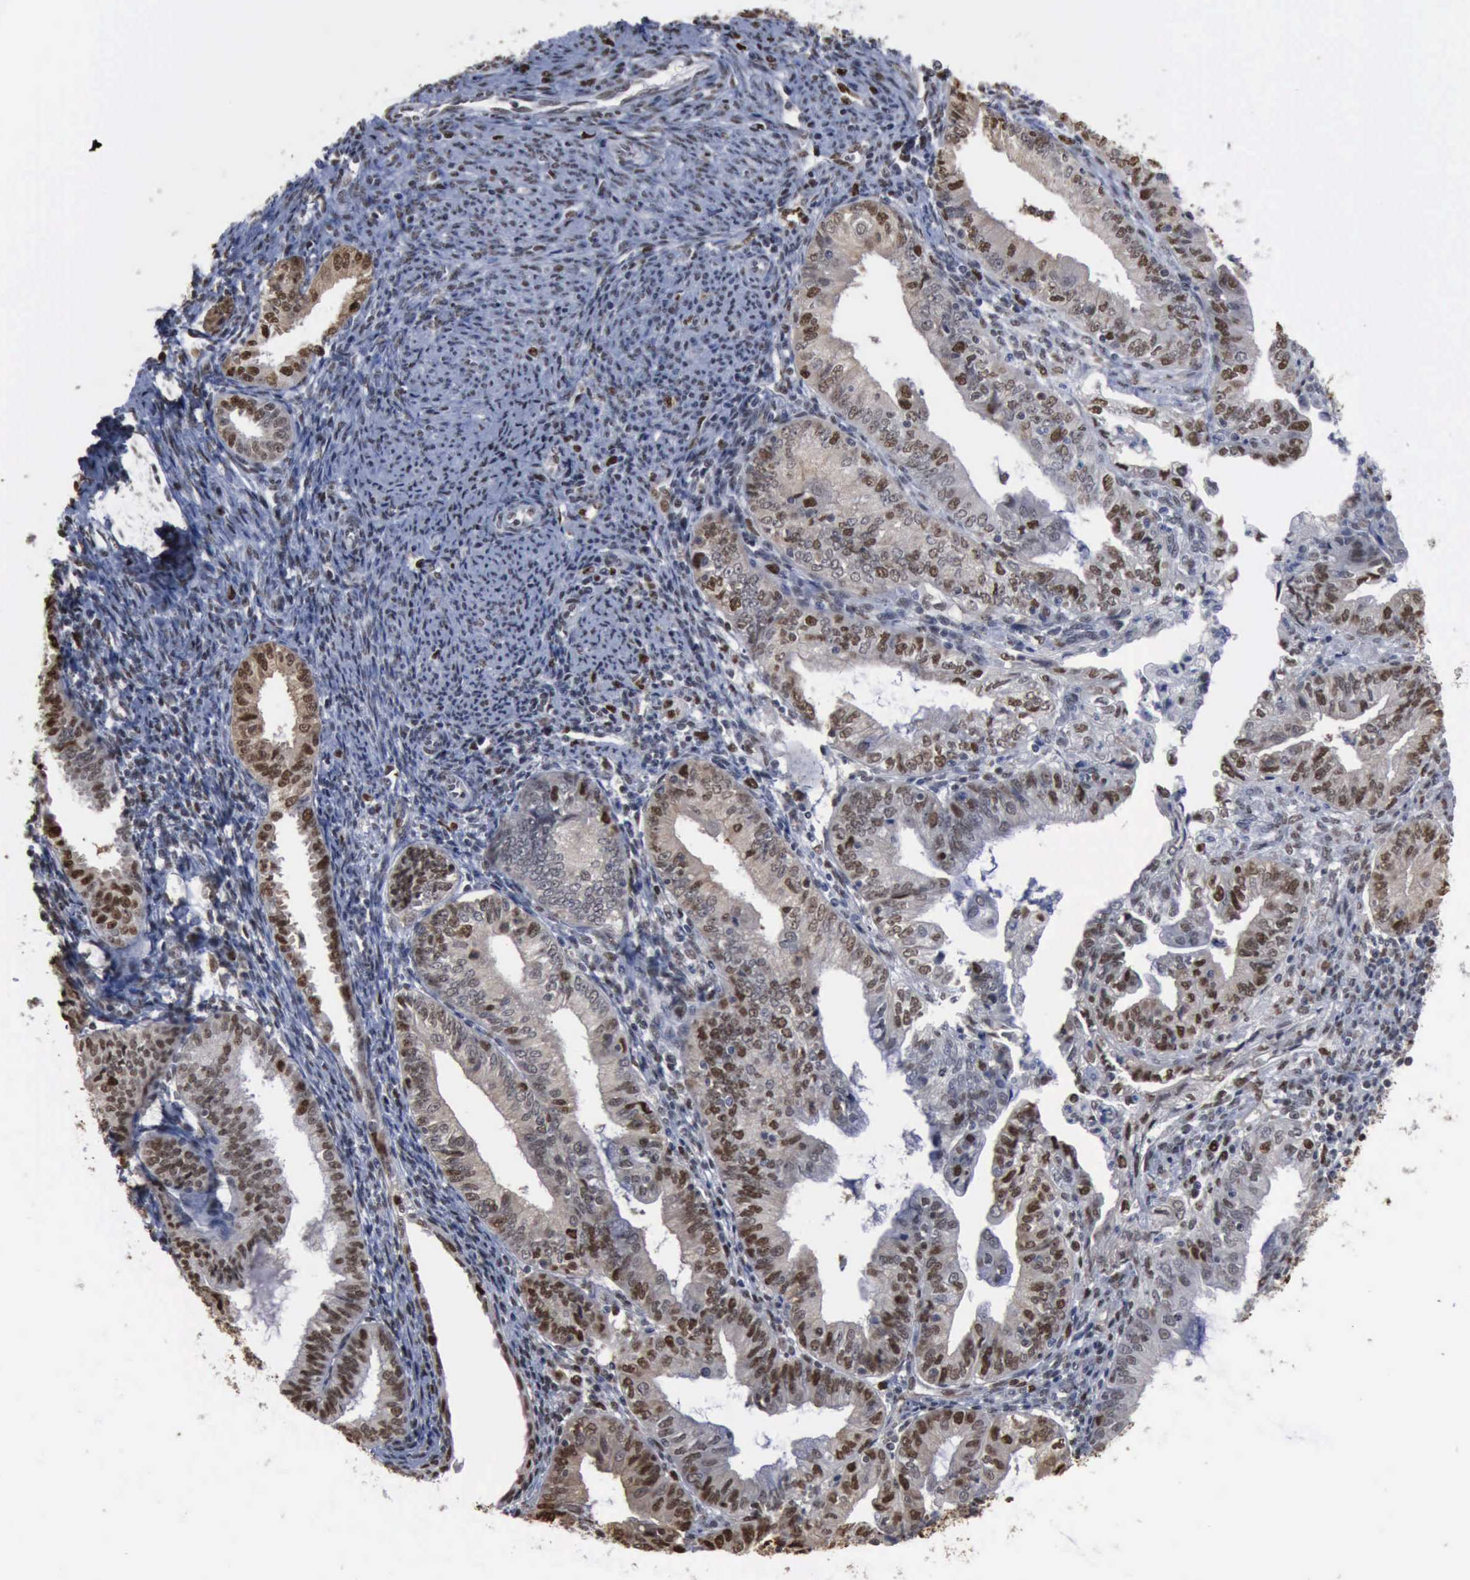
{"staining": {"intensity": "moderate", "quantity": "25%-75%", "location": "nuclear"}, "tissue": "endometrial cancer", "cell_type": "Tumor cells", "image_type": "cancer", "snomed": [{"axis": "morphology", "description": "Adenocarcinoma, NOS"}, {"axis": "topography", "description": "Endometrium"}], "caption": "Adenocarcinoma (endometrial) stained for a protein (brown) reveals moderate nuclear positive positivity in approximately 25%-75% of tumor cells.", "gene": "PCNA", "patient": {"sex": "female", "age": 55}}